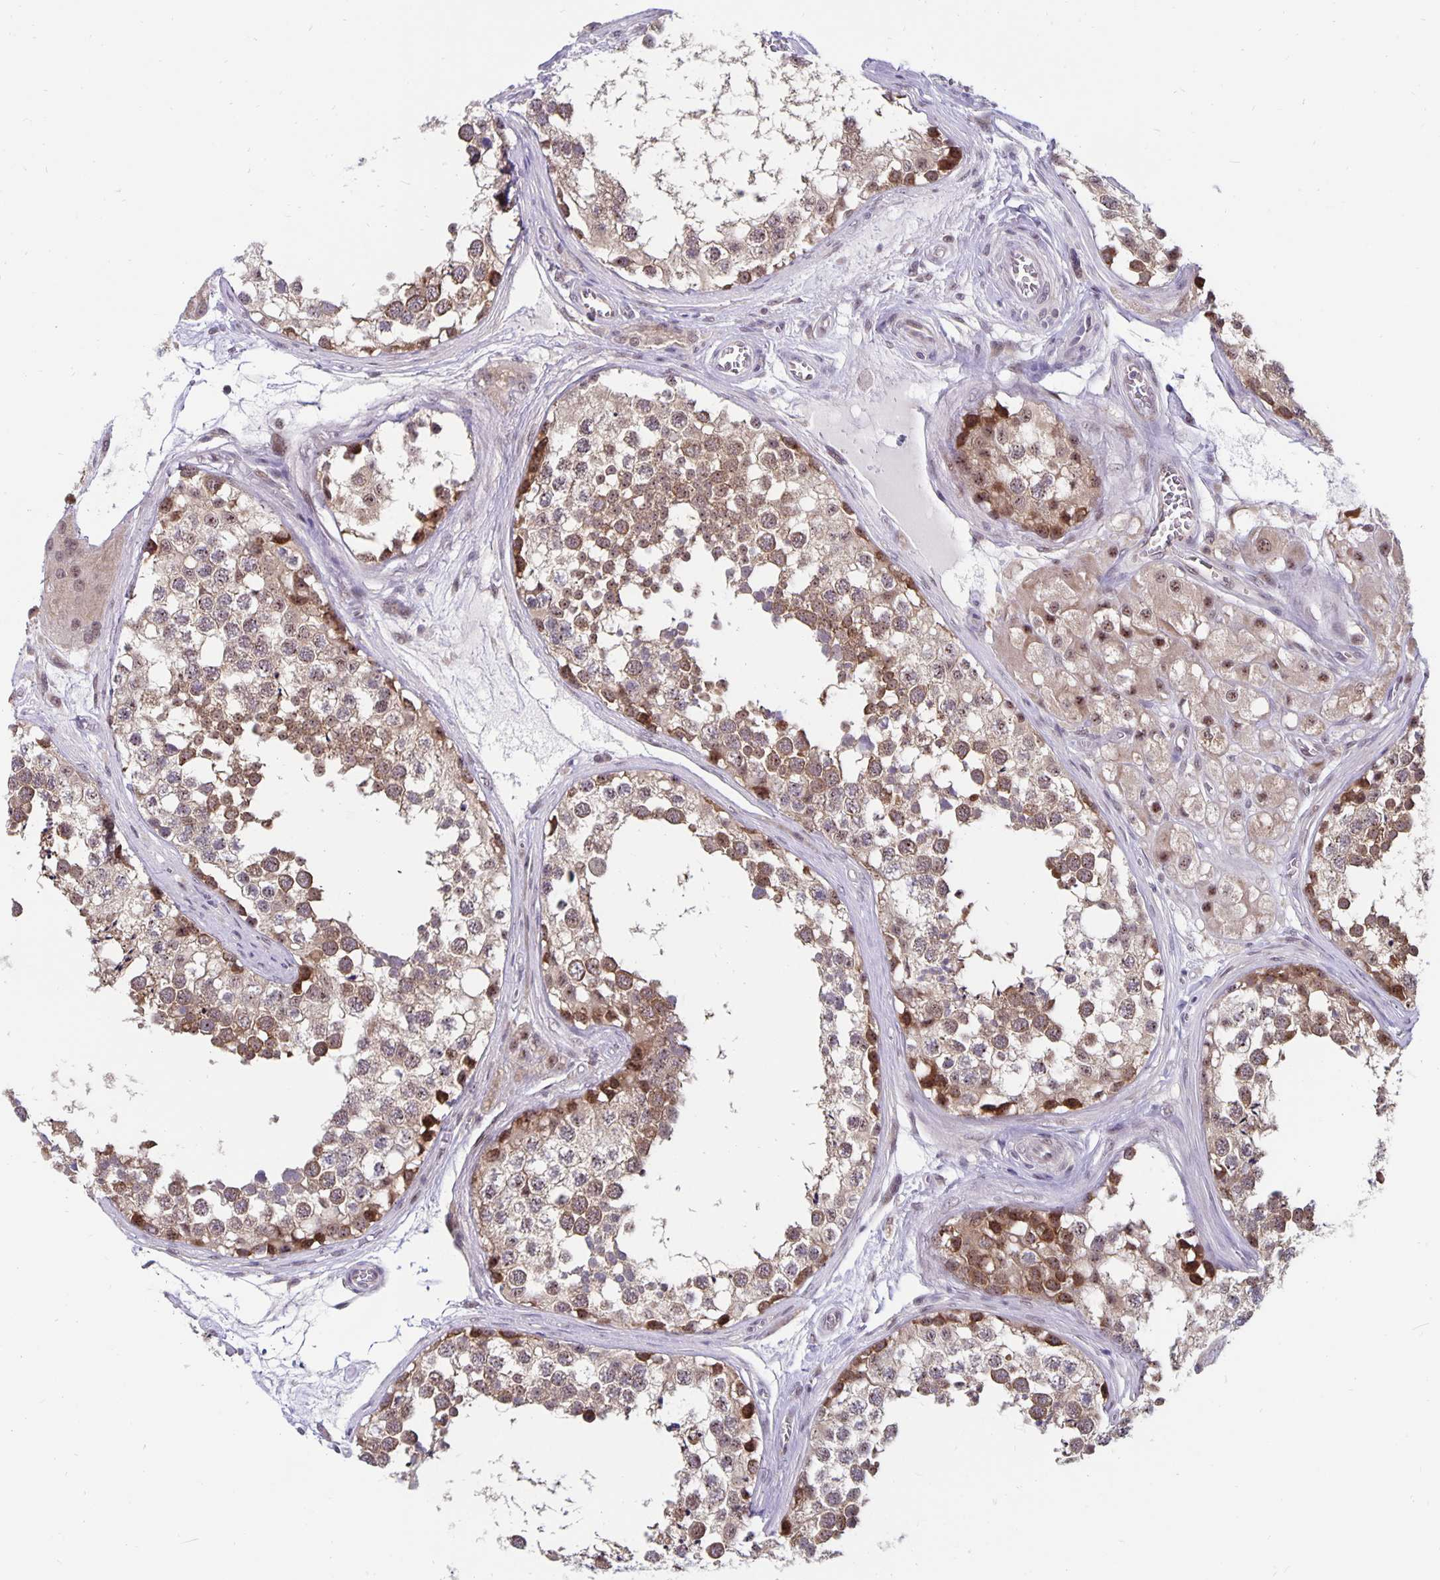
{"staining": {"intensity": "moderate", "quantity": ">75%", "location": "cytoplasmic/membranous,nuclear"}, "tissue": "testis", "cell_type": "Cells in seminiferous ducts", "image_type": "normal", "snomed": [{"axis": "morphology", "description": "Normal tissue, NOS"}, {"axis": "morphology", "description": "Seminoma, NOS"}, {"axis": "topography", "description": "Testis"}], "caption": "An image of testis stained for a protein exhibits moderate cytoplasmic/membranous,nuclear brown staining in cells in seminiferous ducts.", "gene": "EXOC6B", "patient": {"sex": "male", "age": 65}}